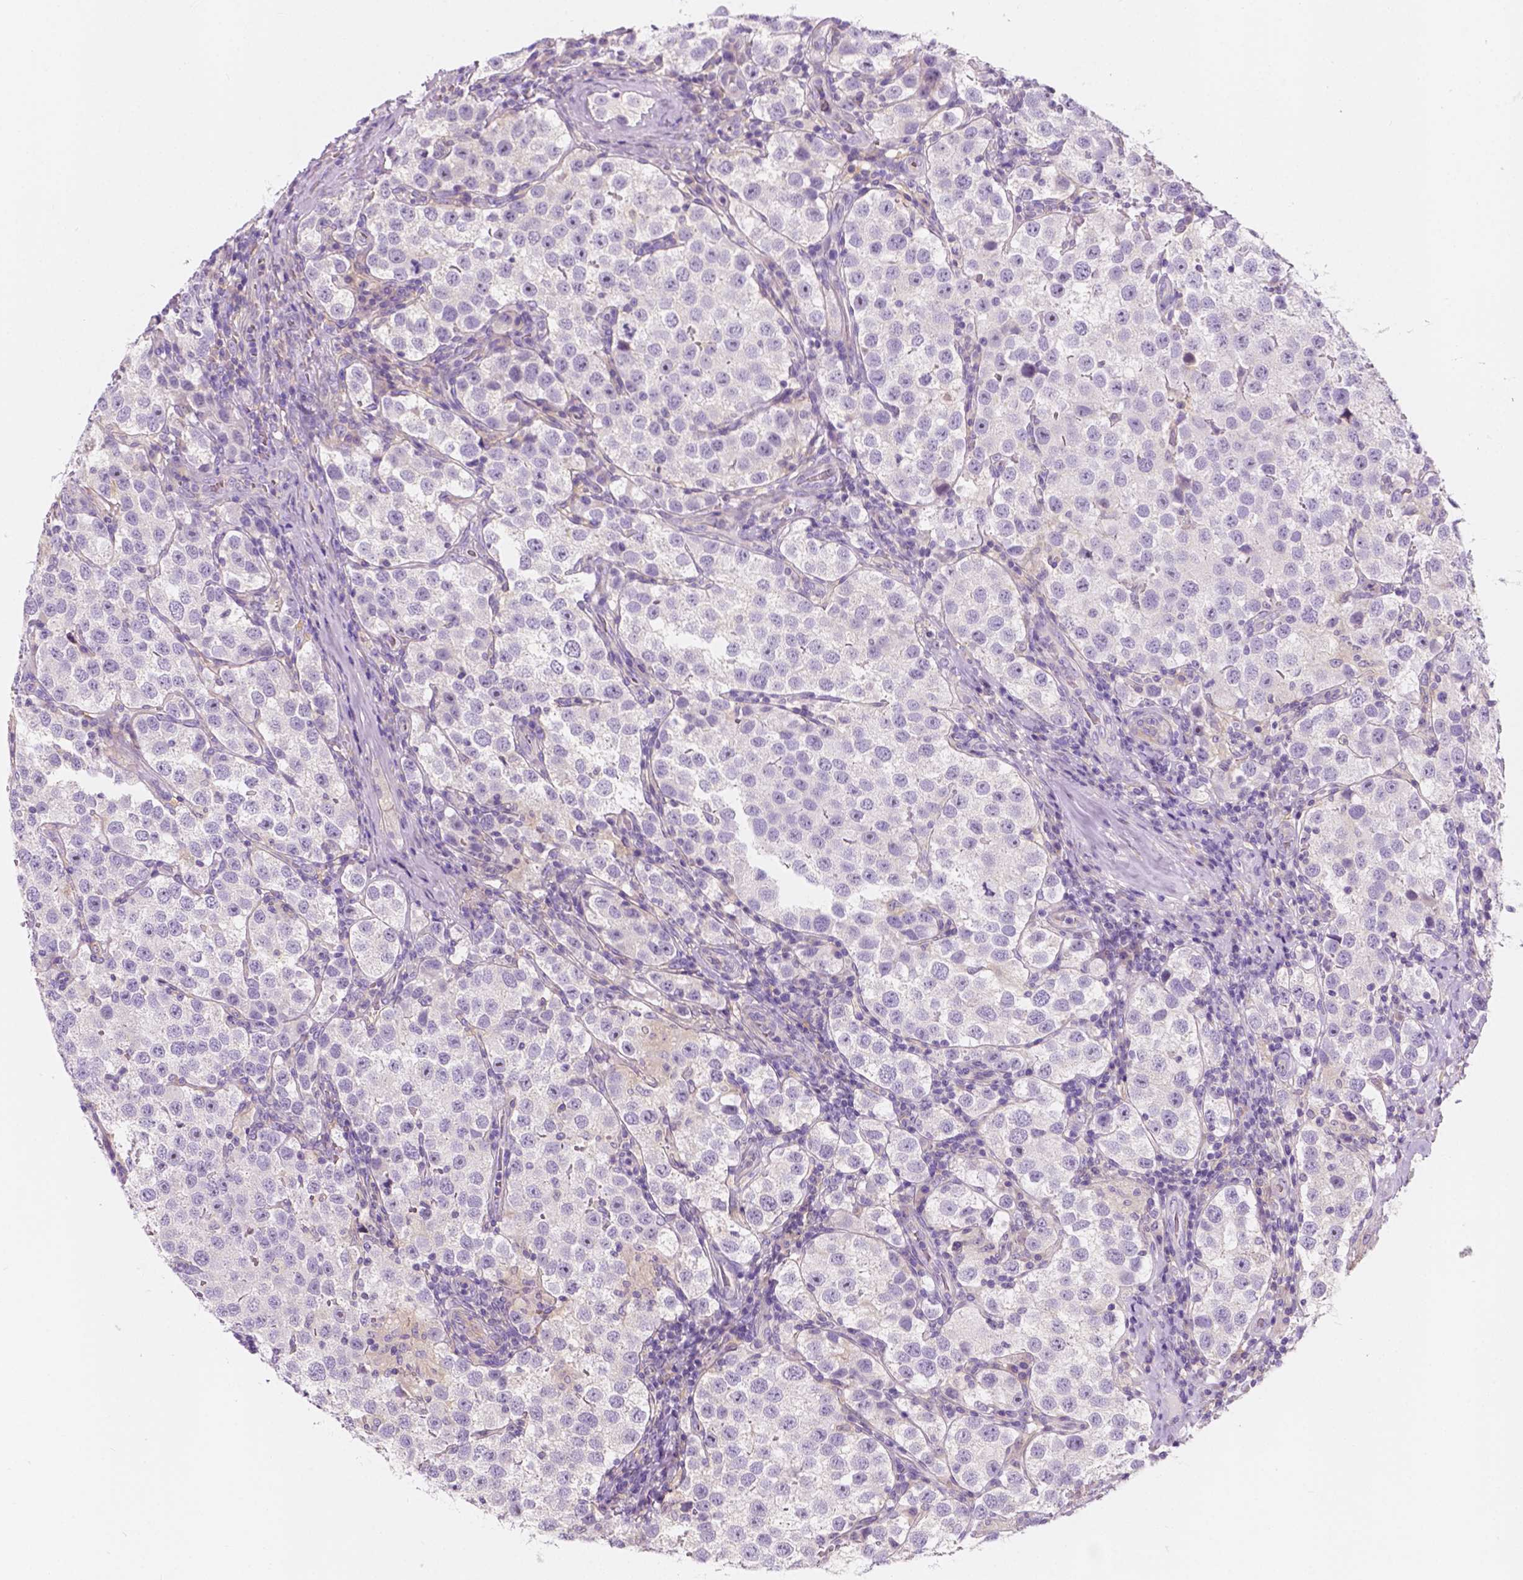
{"staining": {"intensity": "negative", "quantity": "none", "location": "none"}, "tissue": "testis cancer", "cell_type": "Tumor cells", "image_type": "cancer", "snomed": [{"axis": "morphology", "description": "Seminoma, NOS"}, {"axis": "topography", "description": "Testis"}], "caption": "This is a image of immunohistochemistry staining of testis seminoma, which shows no staining in tumor cells. Brightfield microscopy of IHC stained with DAB (brown) and hematoxylin (blue), captured at high magnification.", "gene": "SIRT2", "patient": {"sex": "male", "age": 37}}